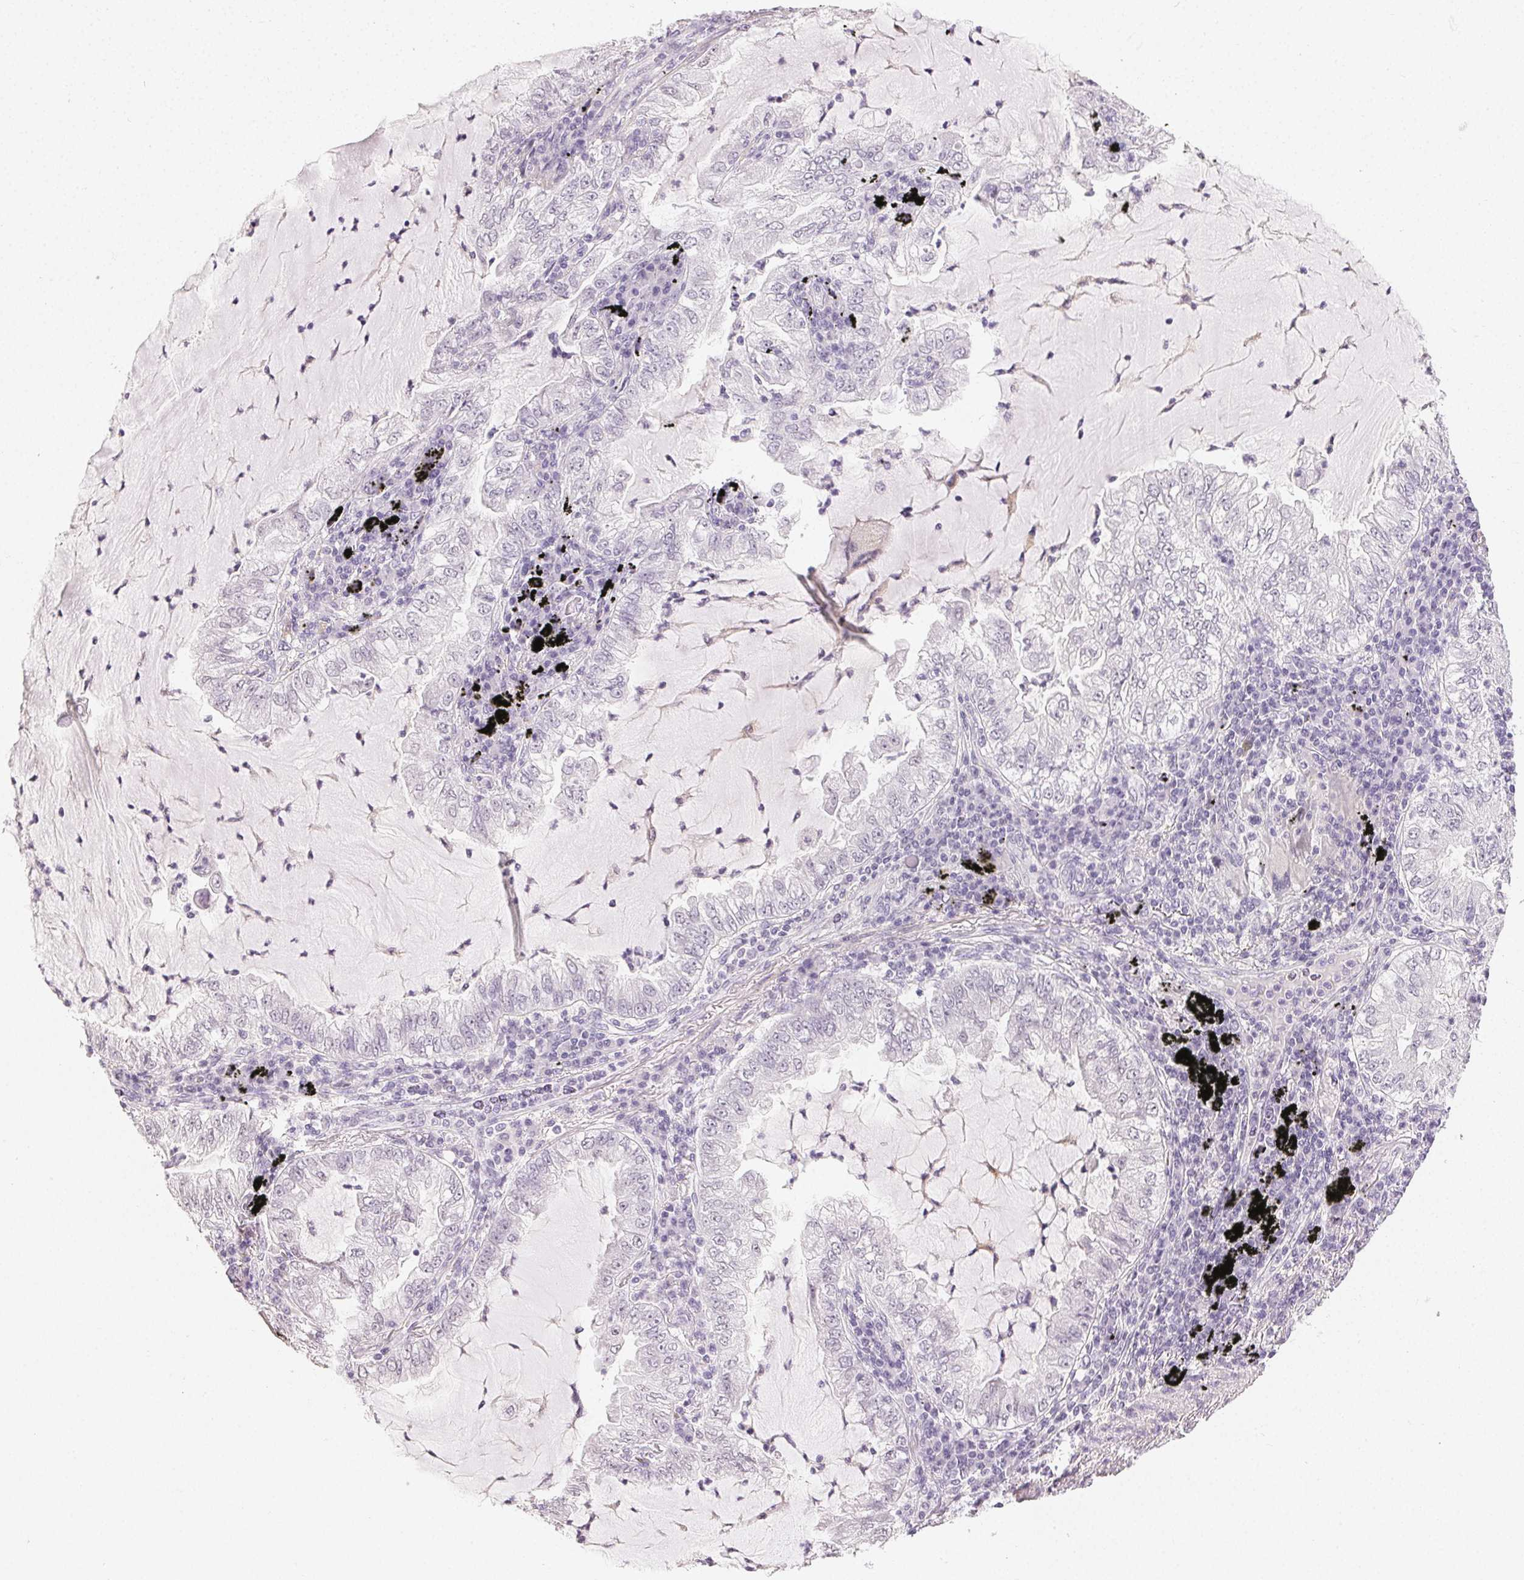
{"staining": {"intensity": "negative", "quantity": "none", "location": "none"}, "tissue": "lung cancer", "cell_type": "Tumor cells", "image_type": "cancer", "snomed": [{"axis": "morphology", "description": "Adenocarcinoma, NOS"}, {"axis": "topography", "description": "Lung"}], "caption": "IHC photomicrograph of neoplastic tissue: adenocarcinoma (lung) stained with DAB exhibits no significant protein positivity in tumor cells. (Brightfield microscopy of DAB immunohistochemistry (IHC) at high magnification).", "gene": "TMEM174", "patient": {"sex": "female", "age": 73}}